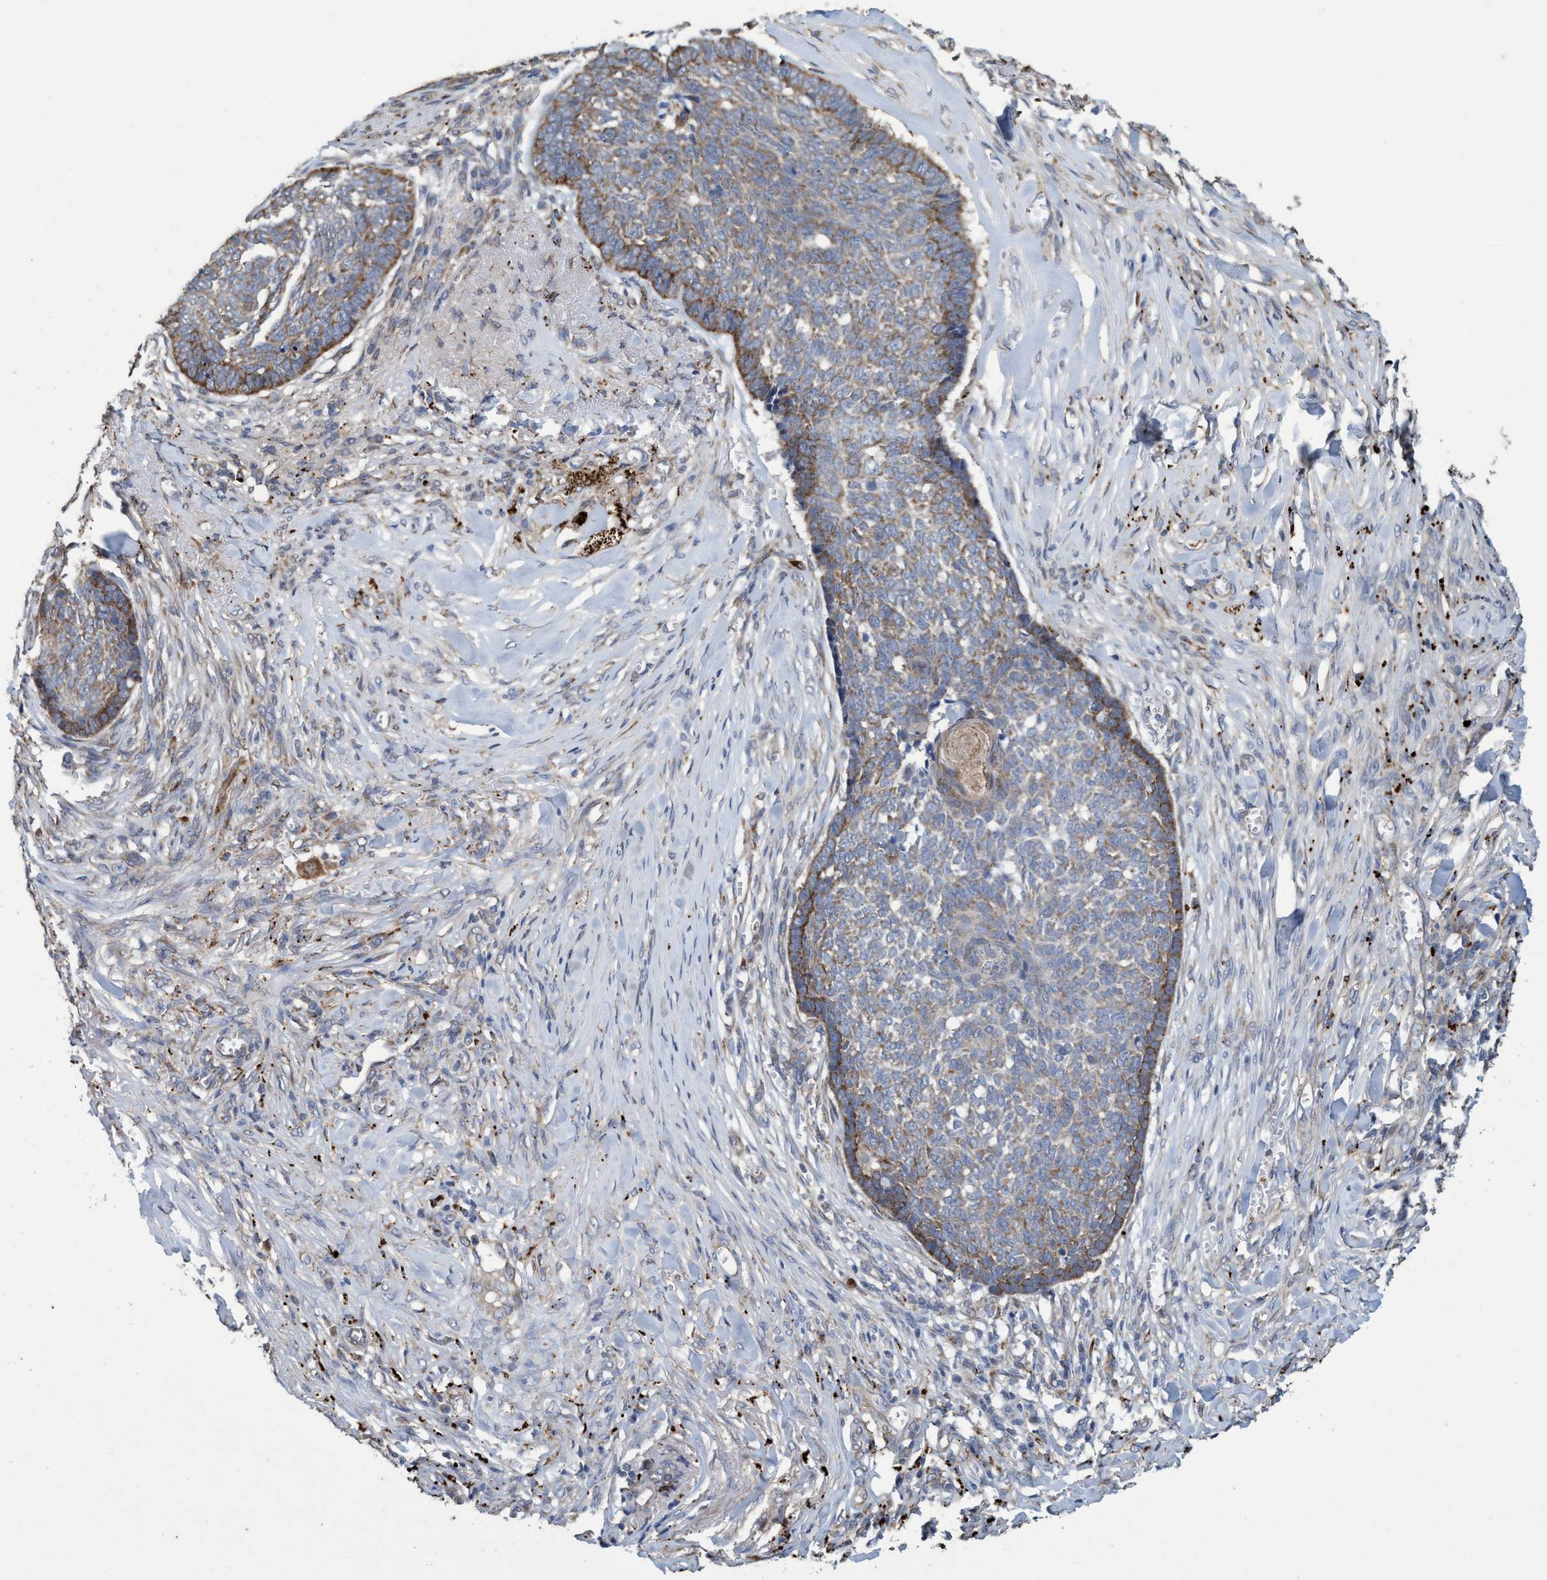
{"staining": {"intensity": "moderate", "quantity": "25%-75%", "location": "cytoplasmic/membranous"}, "tissue": "skin cancer", "cell_type": "Tumor cells", "image_type": "cancer", "snomed": [{"axis": "morphology", "description": "Basal cell carcinoma"}, {"axis": "topography", "description": "Skin"}], "caption": "A micrograph showing moderate cytoplasmic/membranous expression in approximately 25%-75% of tumor cells in skin basal cell carcinoma, as visualized by brown immunohistochemical staining.", "gene": "BBS9", "patient": {"sex": "male", "age": 84}}